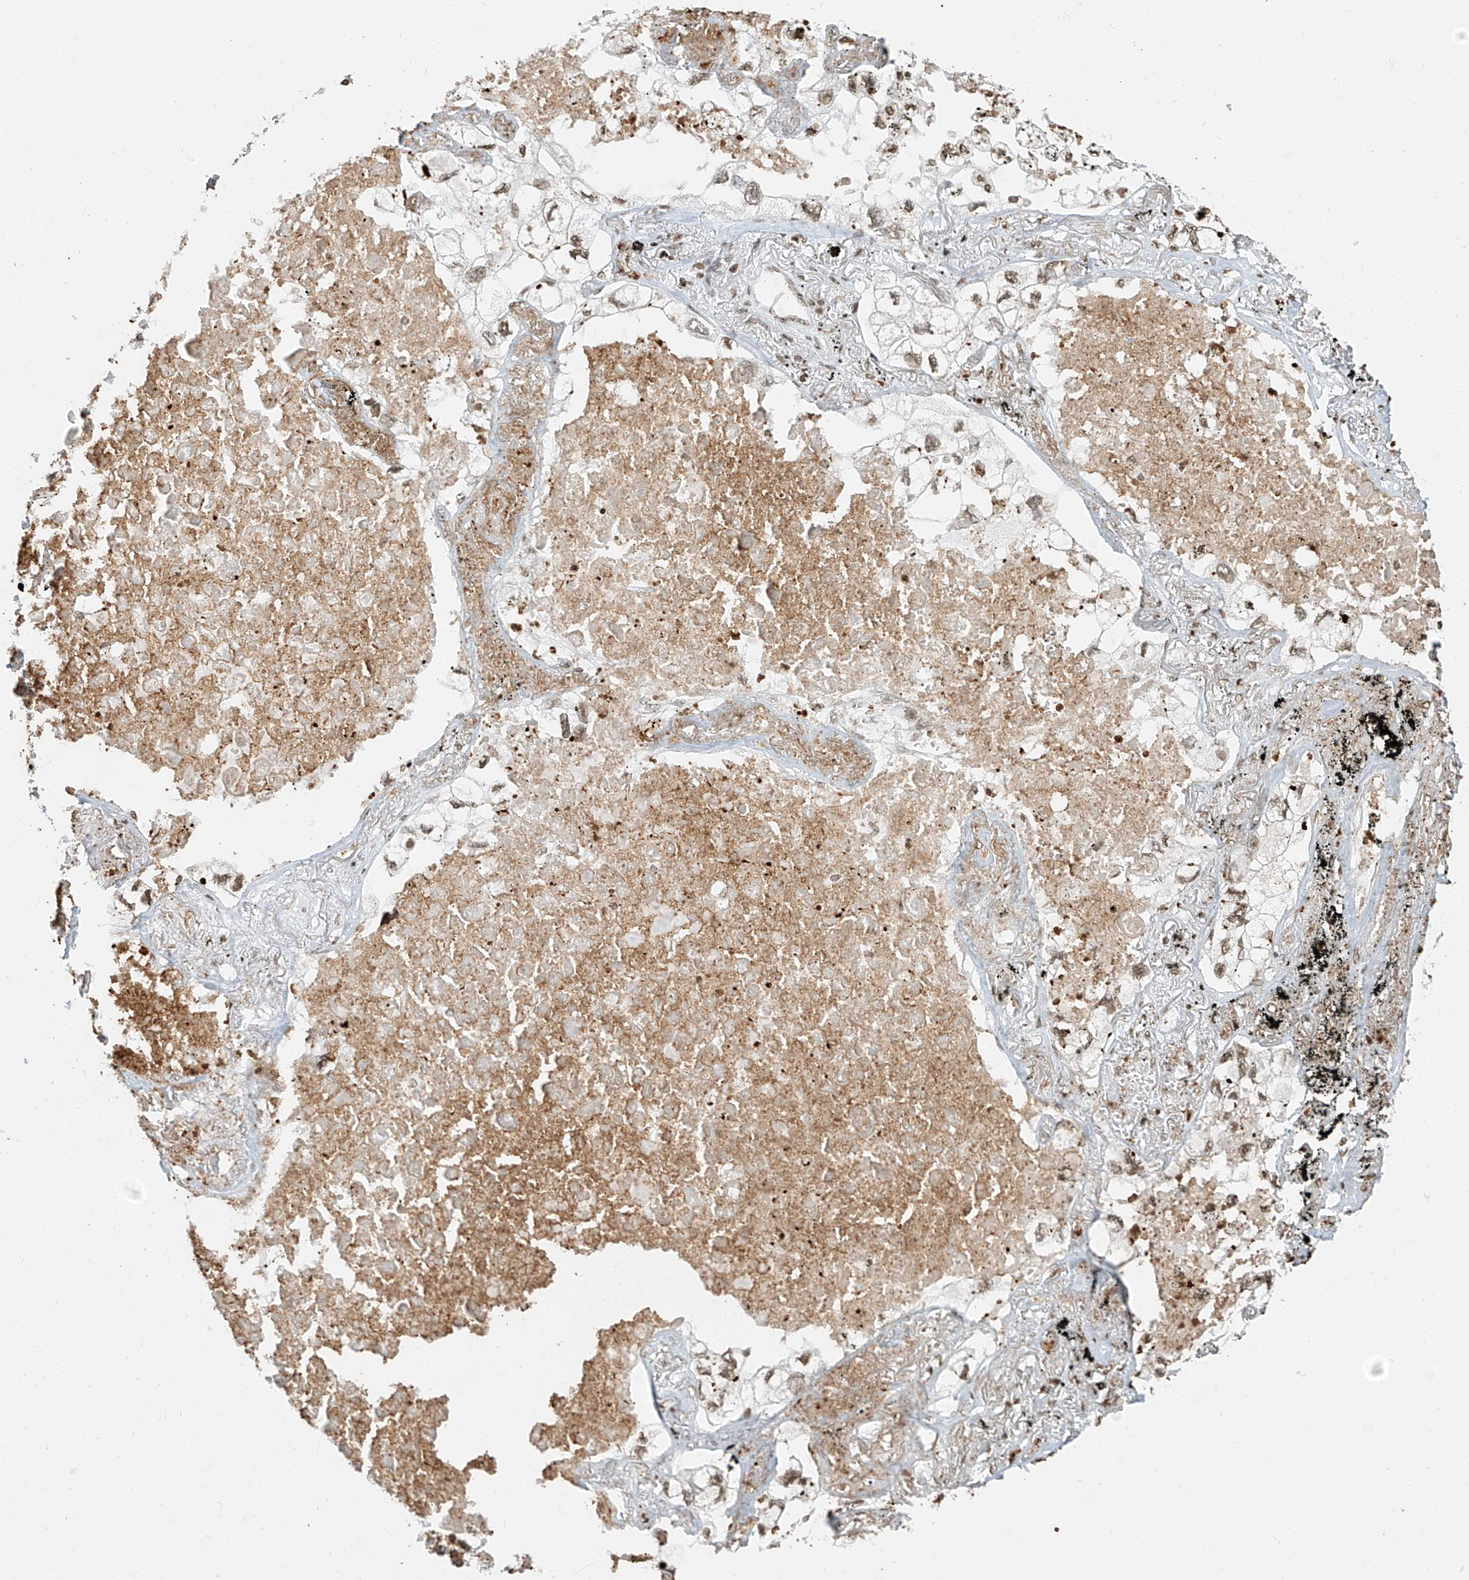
{"staining": {"intensity": "moderate", "quantity": ">75%", "location": "nuclear"}, "tissue": "lung cancer", "cell_type": "Tumor cells", "image_type": "cancer", "snomed": [{"axis": "morphology", "description": "Adenocarcinoma, NOS"}, {"axis": "topography", "description": "Lung"}], "caption": "Adenocarcinoma (lung) tissue displays moderate nuclear expression in approximately >75% of tumor cells", "gene": "C17orf58", "patient": {"sex": "male", "age": 65}}